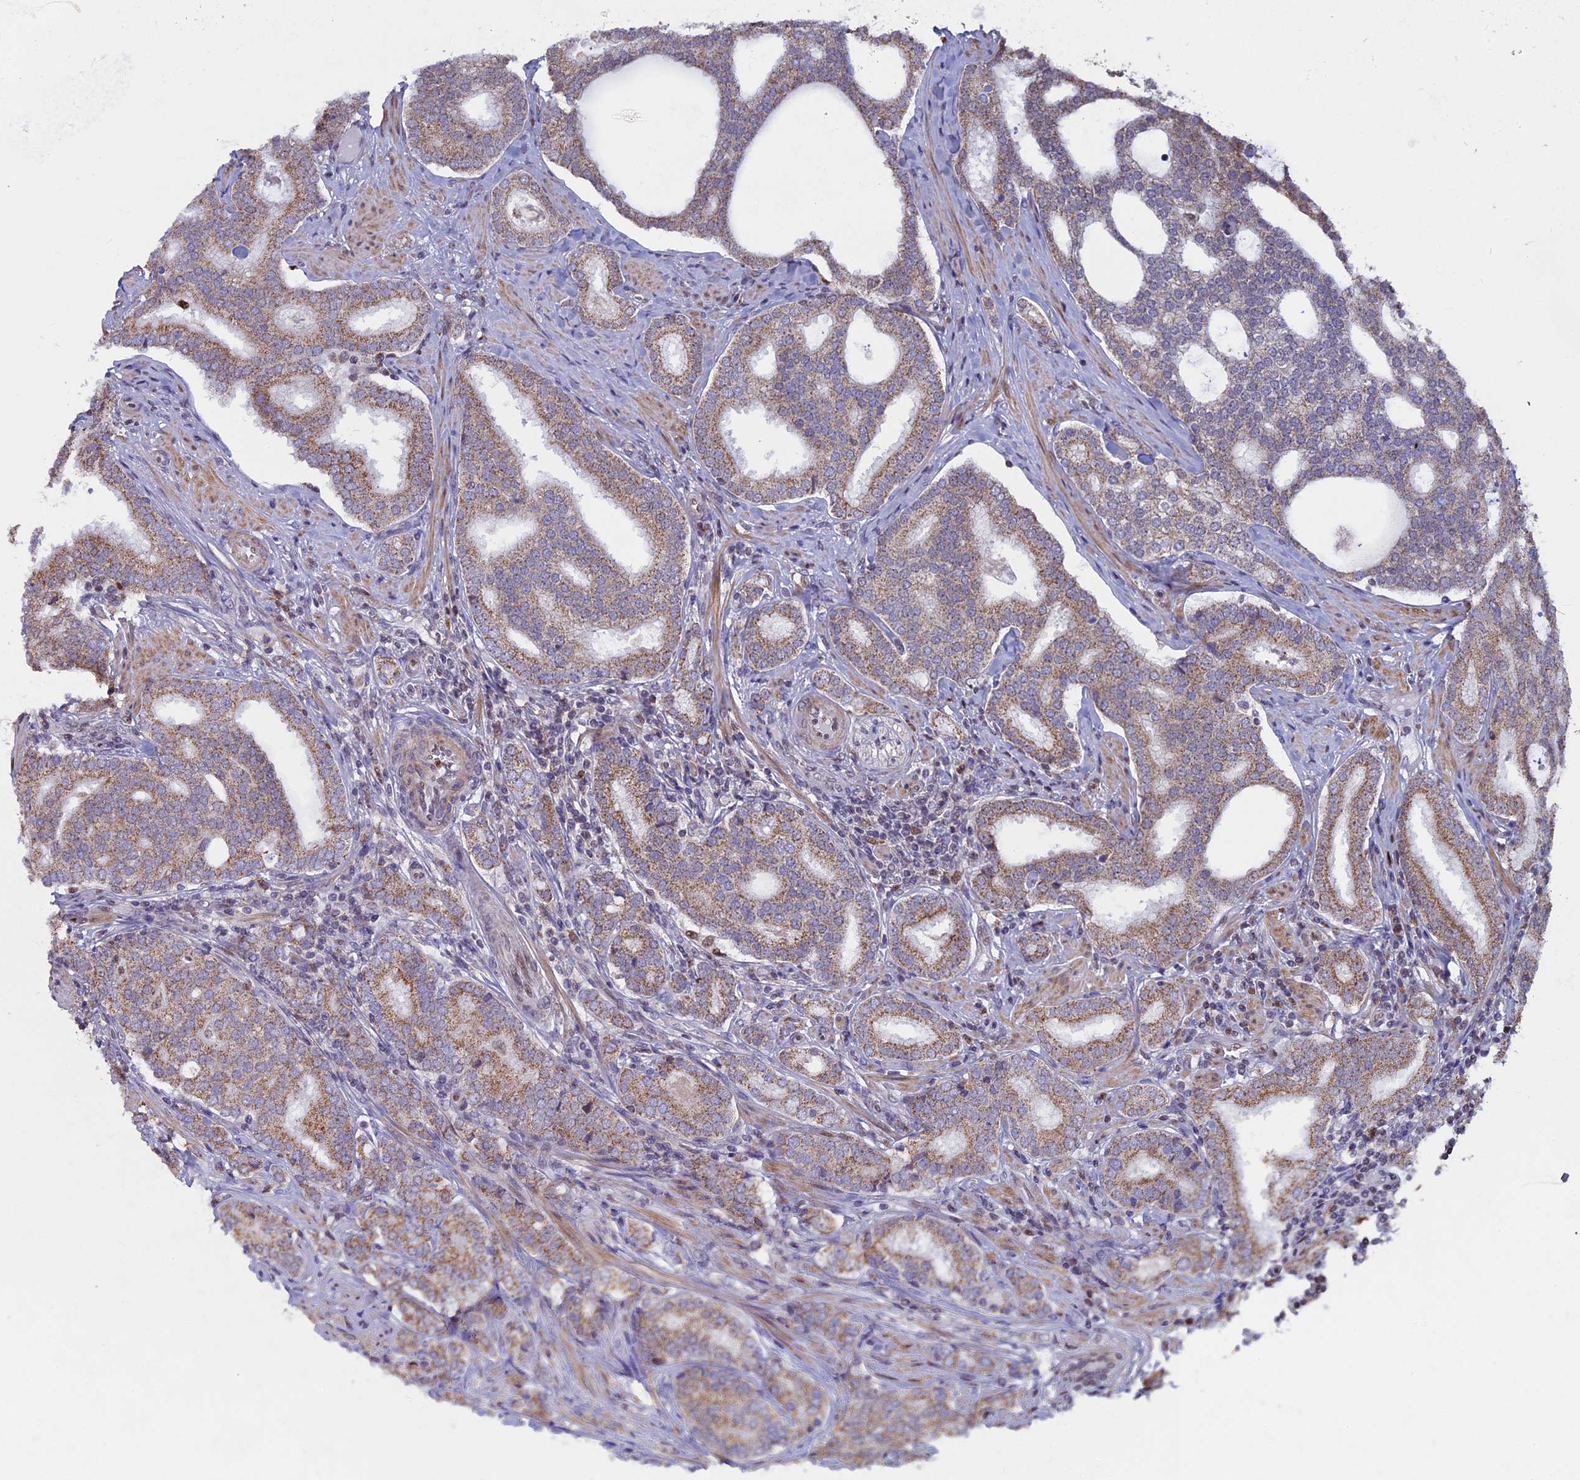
{"staining": {"intensity": "moderate", "quantity": ">75%", "location": "cytoplasmic/membranous"}, "tissue": "prostate cancer", "cell_type": "Tumor cells", "image_type": "cancer", "snomed": [{"axis": "morphology", "description": "Adenocarcinoma, High grade"}, {"axis": "topography", "description": "Prostate"}], "caption": "Prostate adenocarcinoma (high-grade) stained with a protein marker demonstrates moderate staining in tumor cells.", "gene": "ACSS1", "patient": {"sex": "male", "age": 63}}